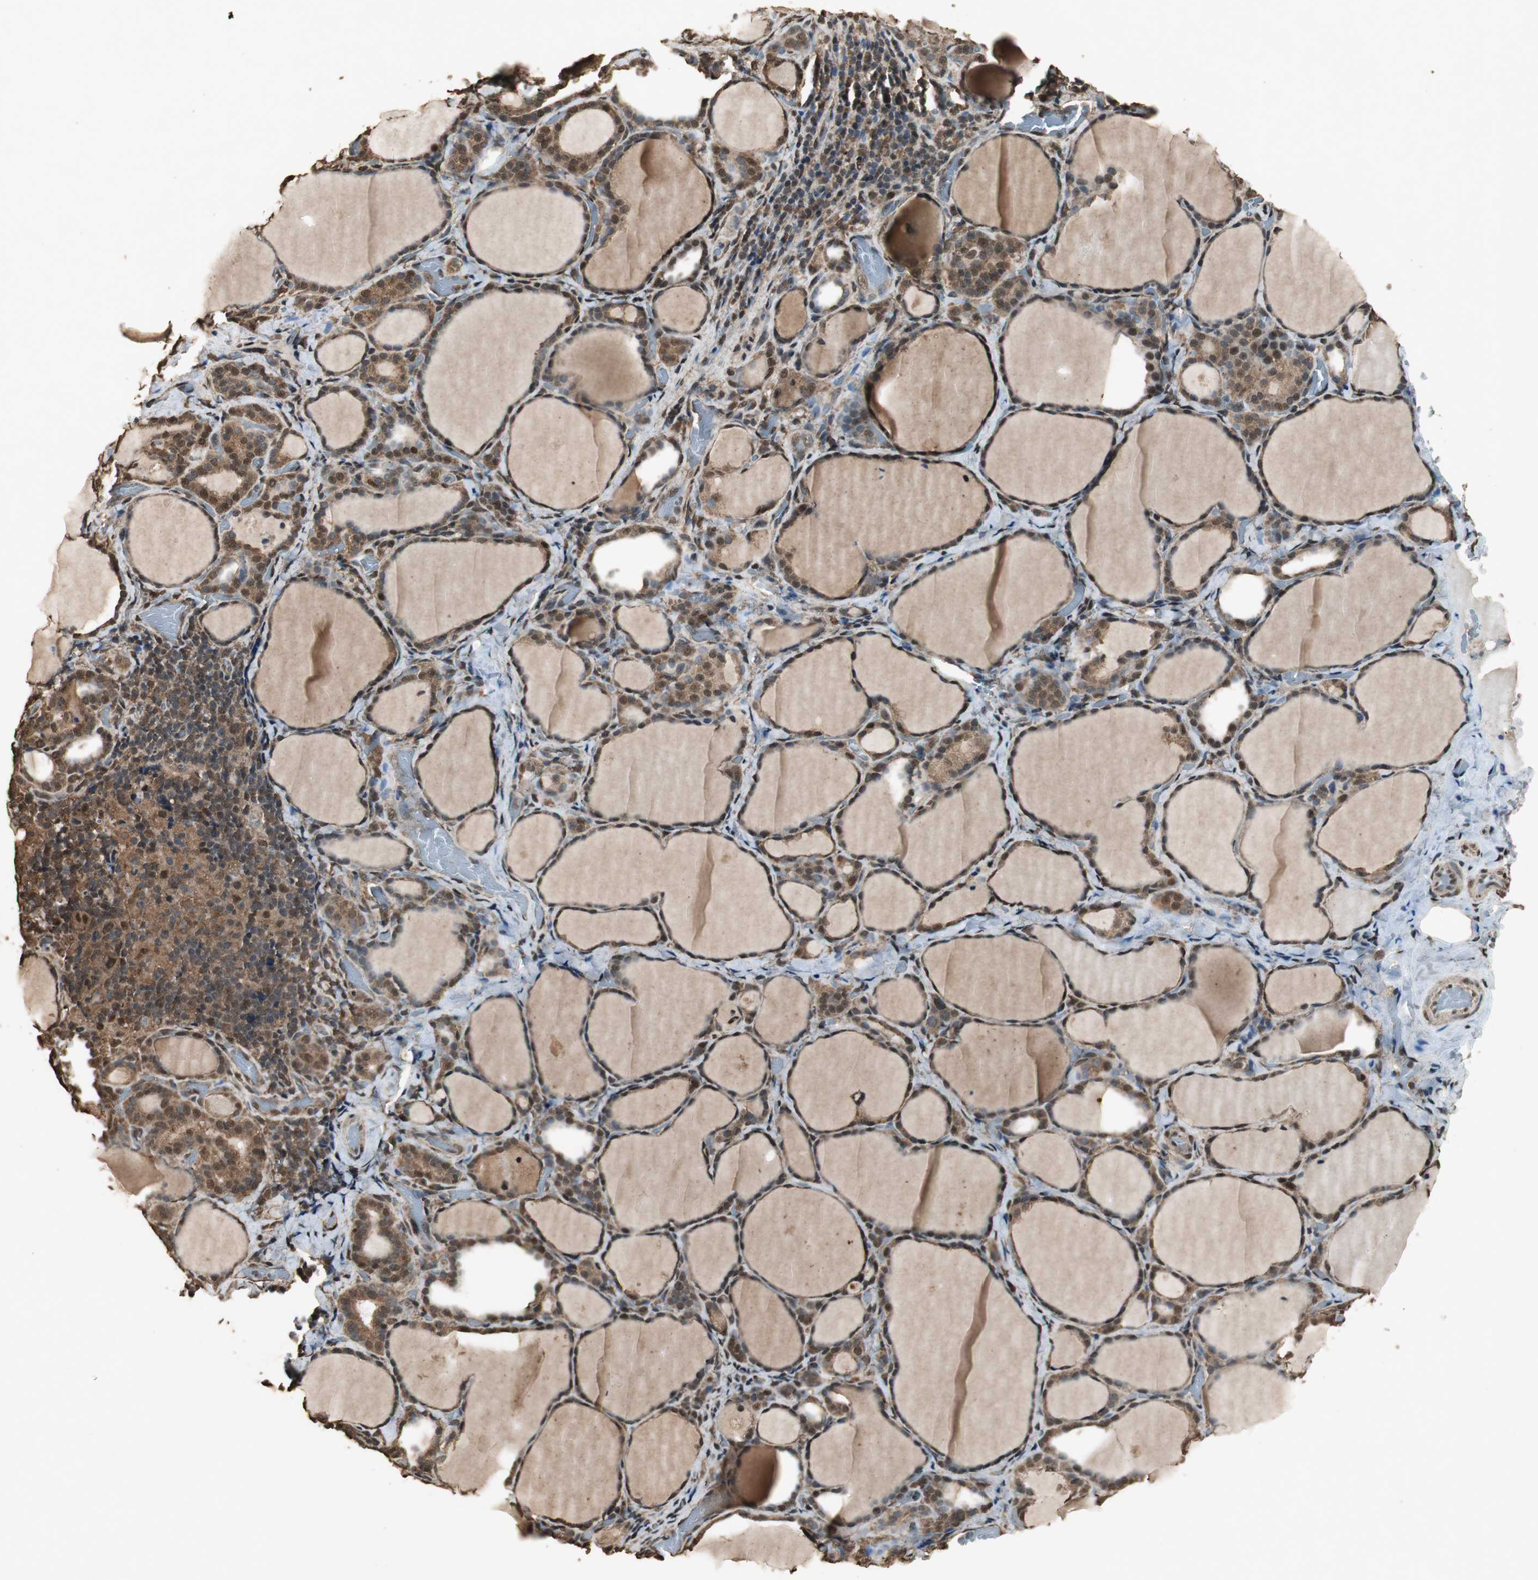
{"staining": {"intensity": "strong", "quantity": ">75%", "location": "cytoplasmic/membranous,nuclear"}, "tissue": "thyroid cancer", "cell_type": "Tumor cells", "image_type": "cancer", "snomed": [{"axis": "morphology", "description": "Papillary adenocarcinoma, NOS"}, {"axis": "topography", "description": "Thyroid gland"}], "caption": "Approximately >75% of tumor cells in human thyroid papillary adenocarcinoma display strong cytoplasmic/membranous and nuclear protein positivity as visualized by brown immunohistochemical staining.", "gene": "PPP1R13B", "patient": {"sex": "female", "age": 30}}